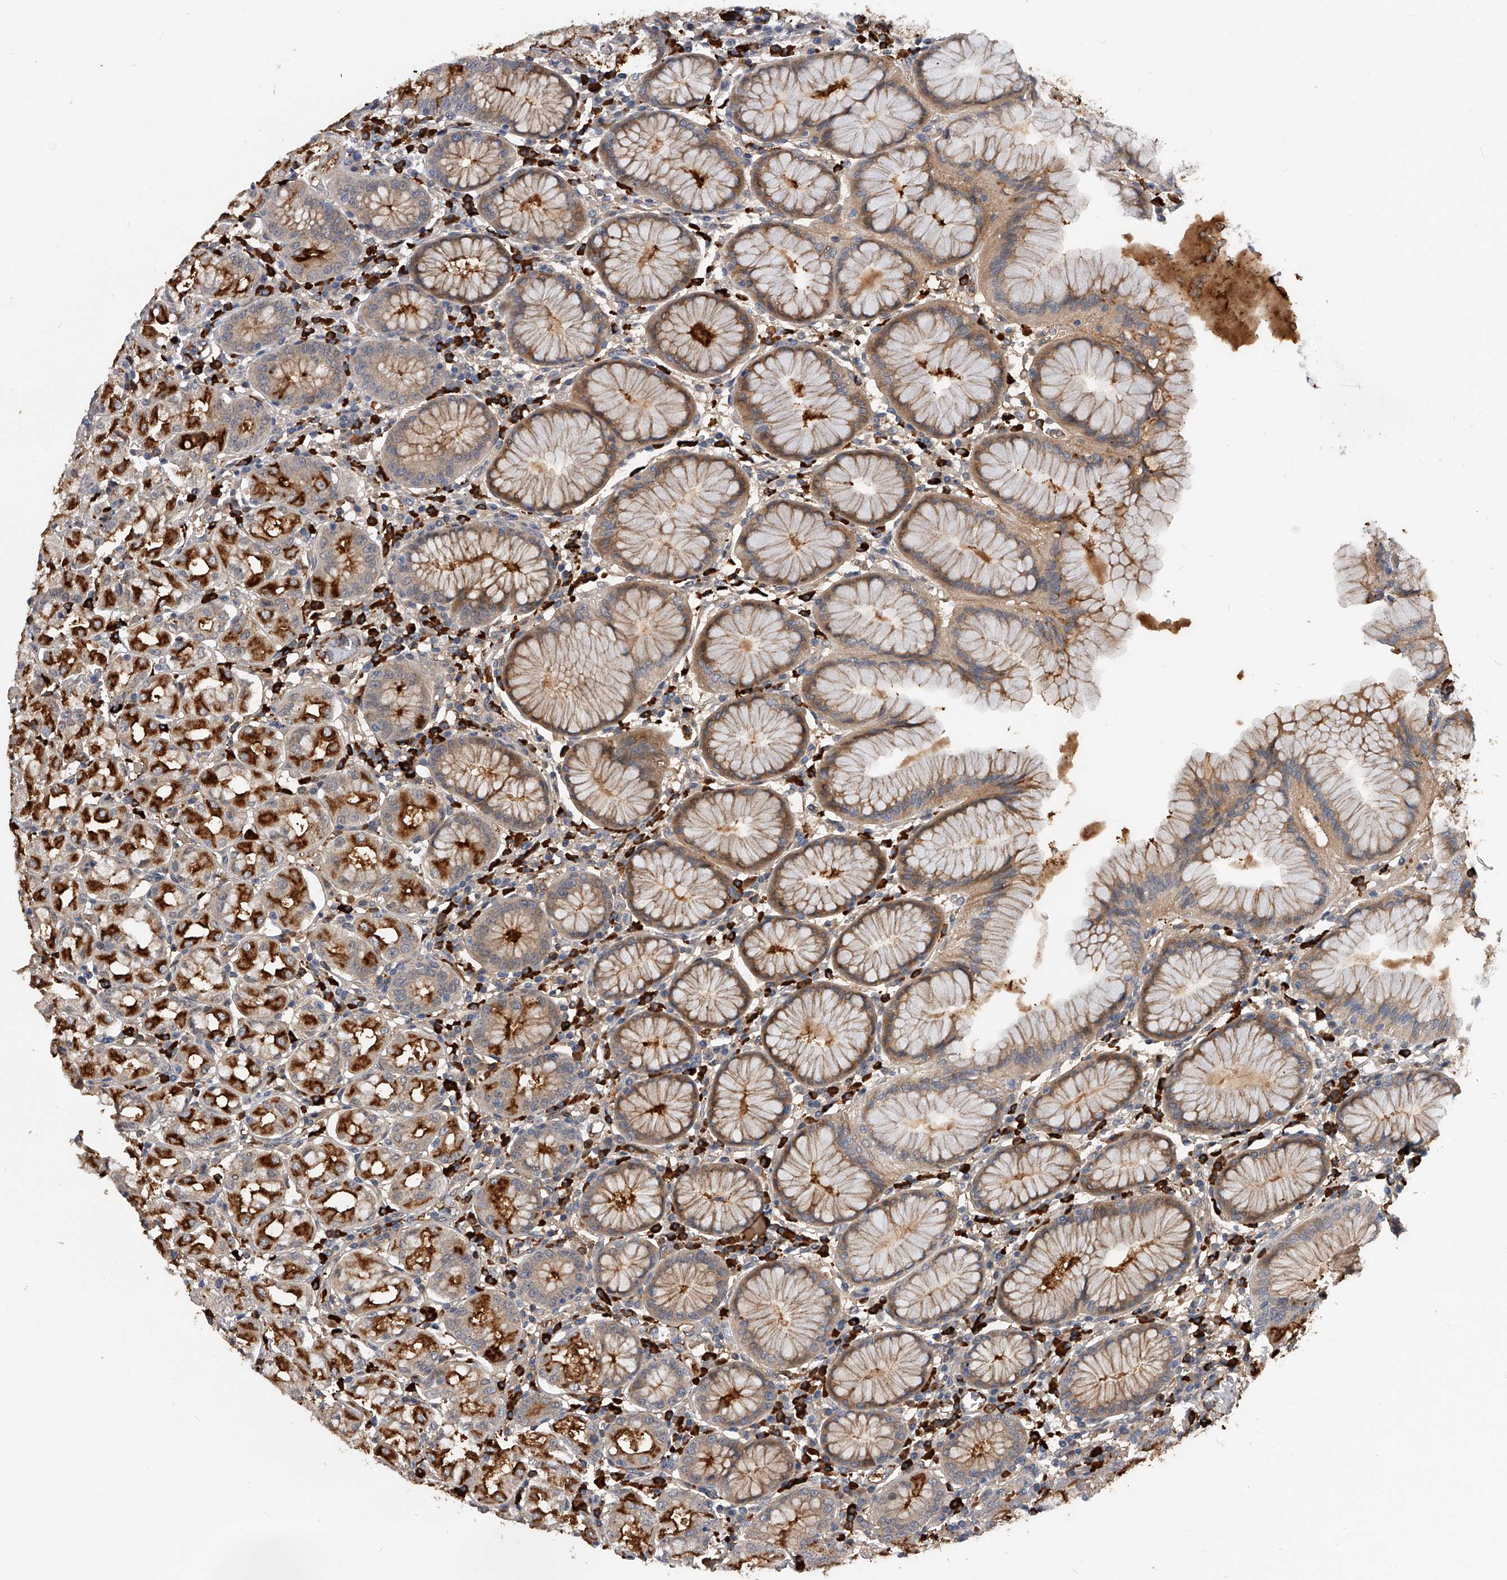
{"staining": {"intensity": "strong", "quantity": "25%-75%", "location": "cytoplasmic/membranous"}, "tissue": "stomach", "cell_type": "Glandular cells", "image_type": "normal", "snomed": [{"axis": "morphology", "description": "Normal tissue, NOS"}, {"axis": "topography", "description": "Stomach"}, {"axis": "topography", "description": "Stomach, lower"}], "caption": "Stomach stained with a brown dye reveals strong cytoplasmic/membranous positive positivity in about 25%-75% of glandular cells.", "gene": "ZNF25", "patient": {"sex": "female", "age": 56}}